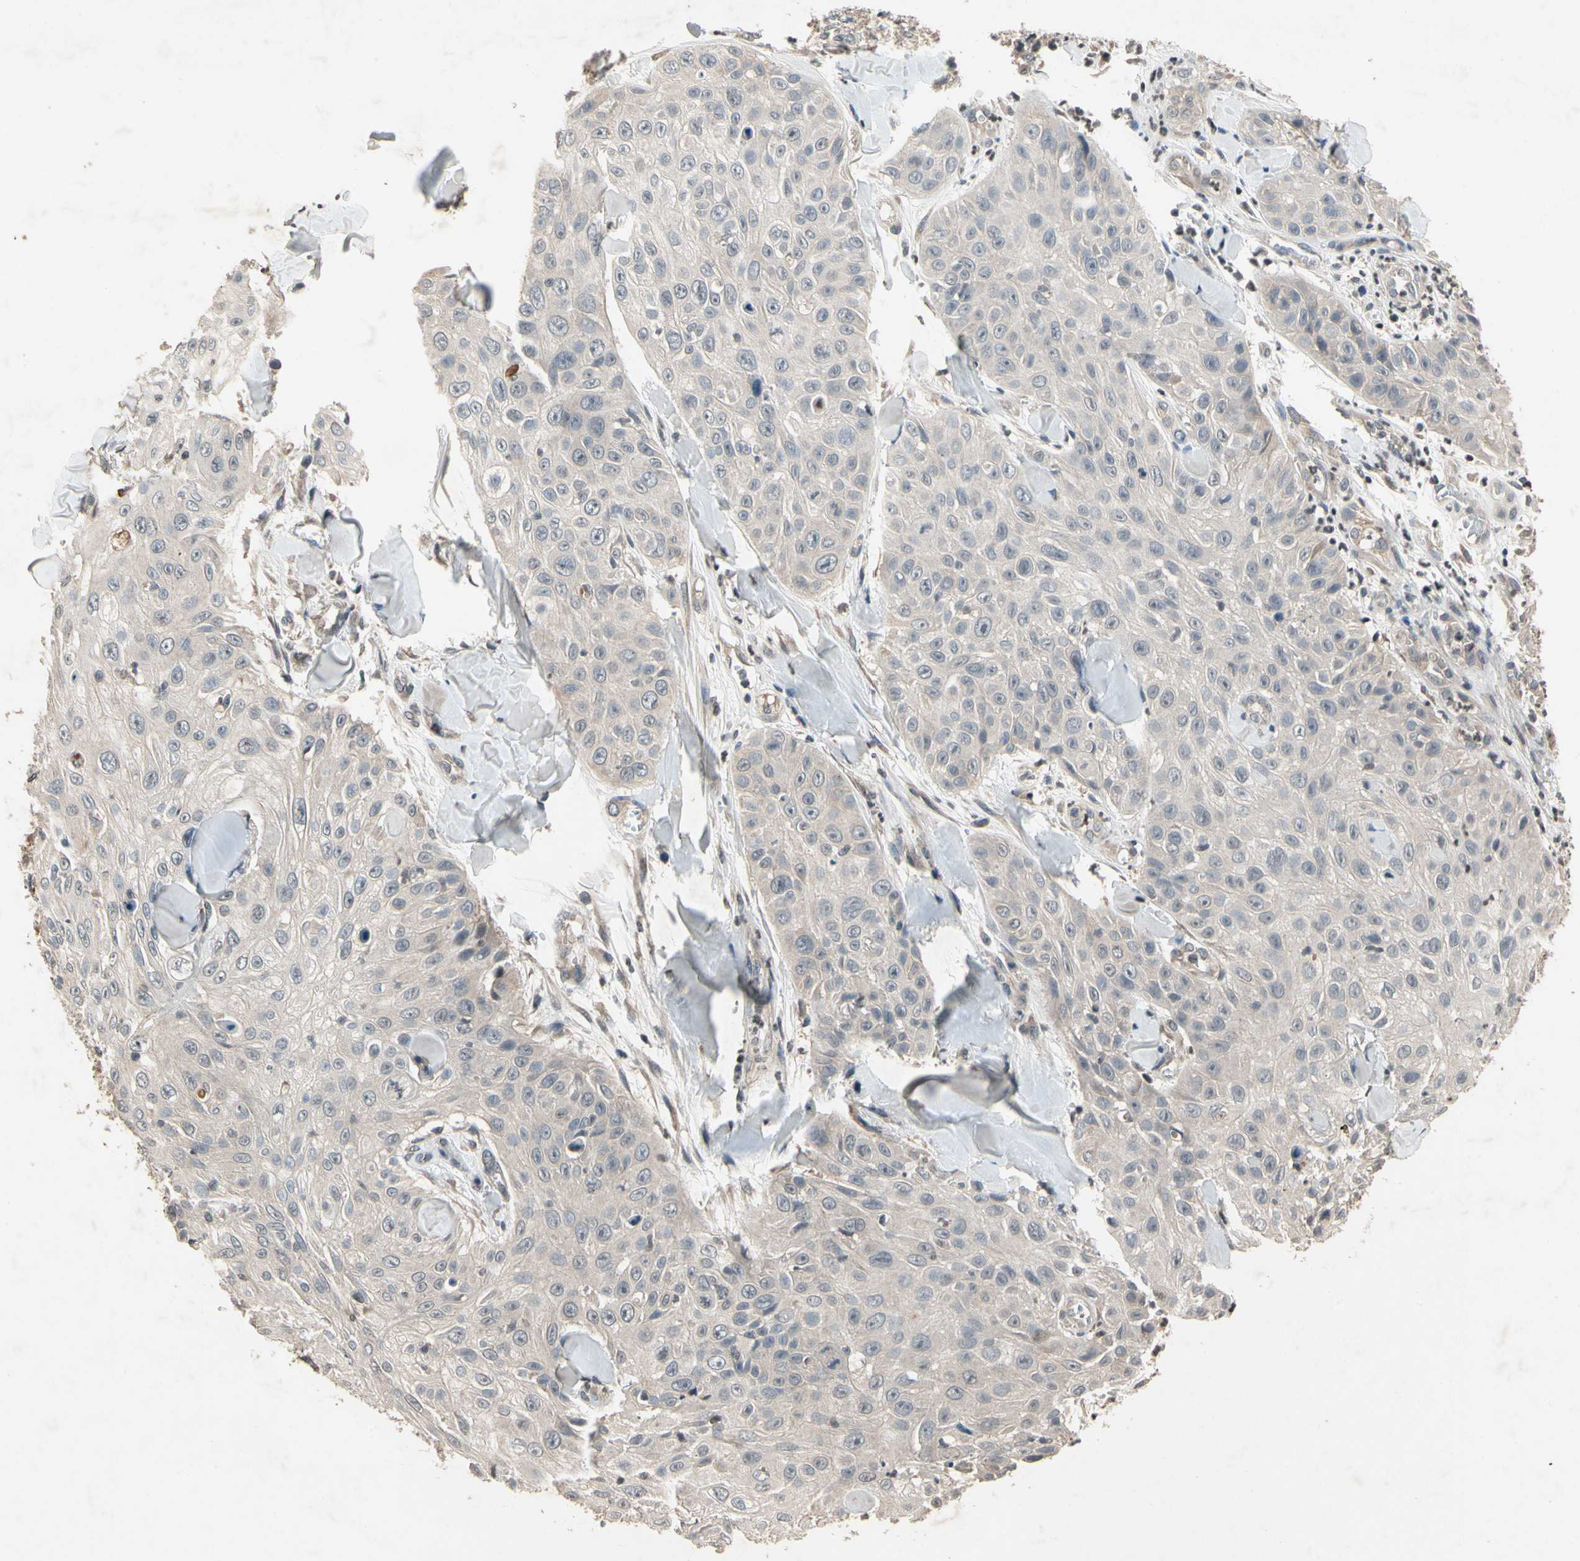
{"staining": {"intensity": "weak", "quantity": ">75%", "location": "cytoplasmic/membranous"}, "tissue": "skin cancer", "cell_type": "Tumor cells", "image_type": "cancer", "snomed": [{"axis": "morphology", "description": "Squamous cell carcinoma, NOS"}, {"axis": "topography", "description": "Skin"}], "caption": "A low amount of weak cytoplasmic/membranous expression is identified in approximately >75% of tumor cells in skin squamous cell carcinoma tissue.", "gene": "DPY19L3", "patient": {"sex": "male", "age": 86}}